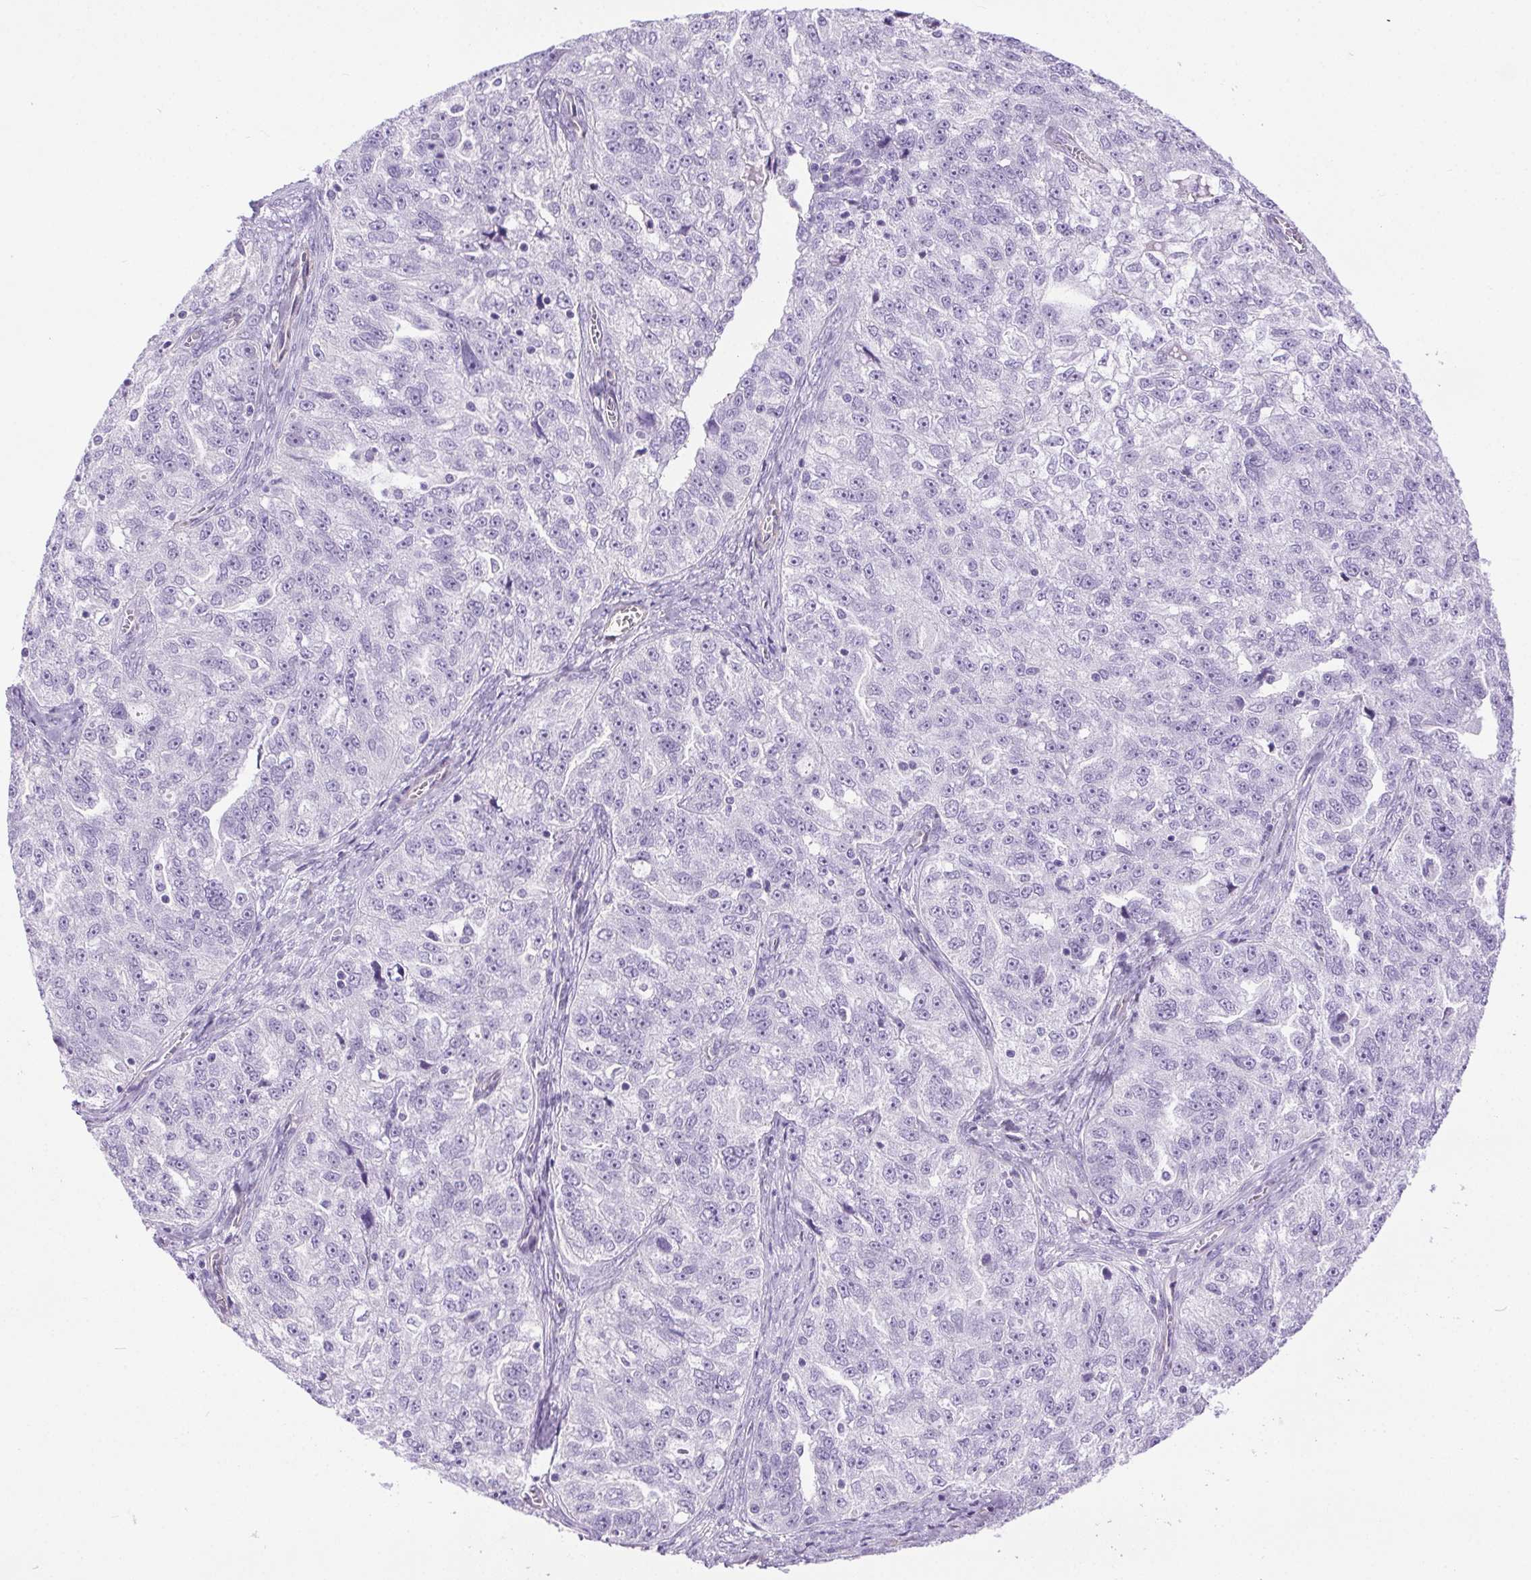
{"staining": {"intensity": "negative", "quantity": "none", "location": "none"}, "tissue": "ovarian cancer", "cell_type": "Tumor cells", "image_type": "cancer", "snomed": [{"axis": "morphology", "description": "Cystadenocarcinoma, serous, NOS"}, {"axis": "topography", "description": "Ovary"}], "caption": "IHC histopathology image of neoplastic tissue: ovarian cancer stained with DAB (3,3'-diaminobenzidine) displays no significant protein staining in tumor cells.", "gene": "SHCBP1L", "patient": {"sex": "female", "age": 51}}